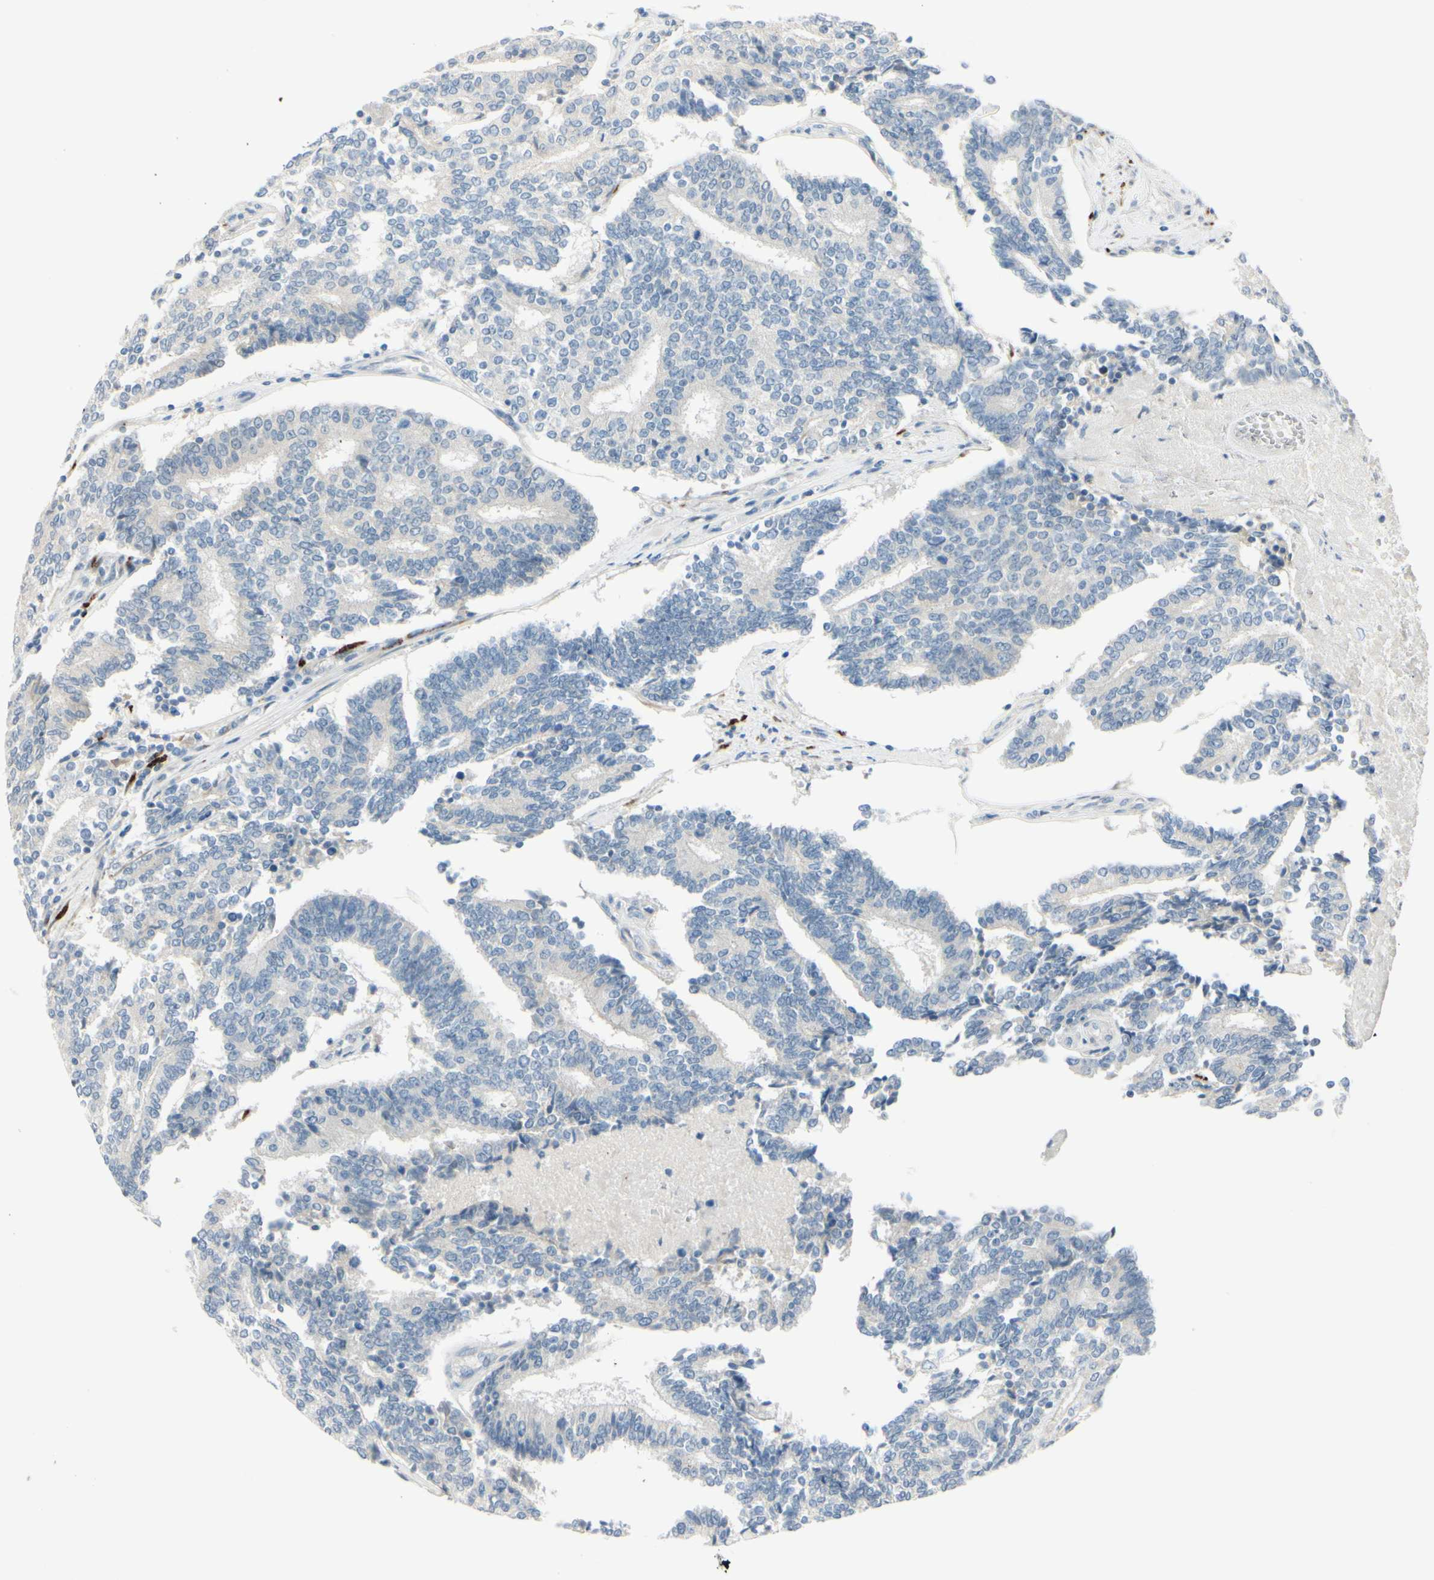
{"staining": {"intensity": "negative", "quantity": "none", "location": "none"}, "tissue": "prostate cancer", "cell_type": "Tumor cells", "image_type": "cancer", "snomed": [{"axis": "morphology", "description": "Adenocarcinoma, High grade"}, {"axis": "topography", "description": "Prostate"}], "caption": "DAB immunohistochemical staining of prostate high-grade adenocarcinoma shows no significant staining in tumor cells. The staining was performed using DAB (3,3'-diaminobenzidine) to visualize the protein expression in brown, while the nuclei were stained in blue with hematoxylin (Magnification: 20x).", "gene": "GALNT5", "patient": {"sex": "male", "age": 55}}